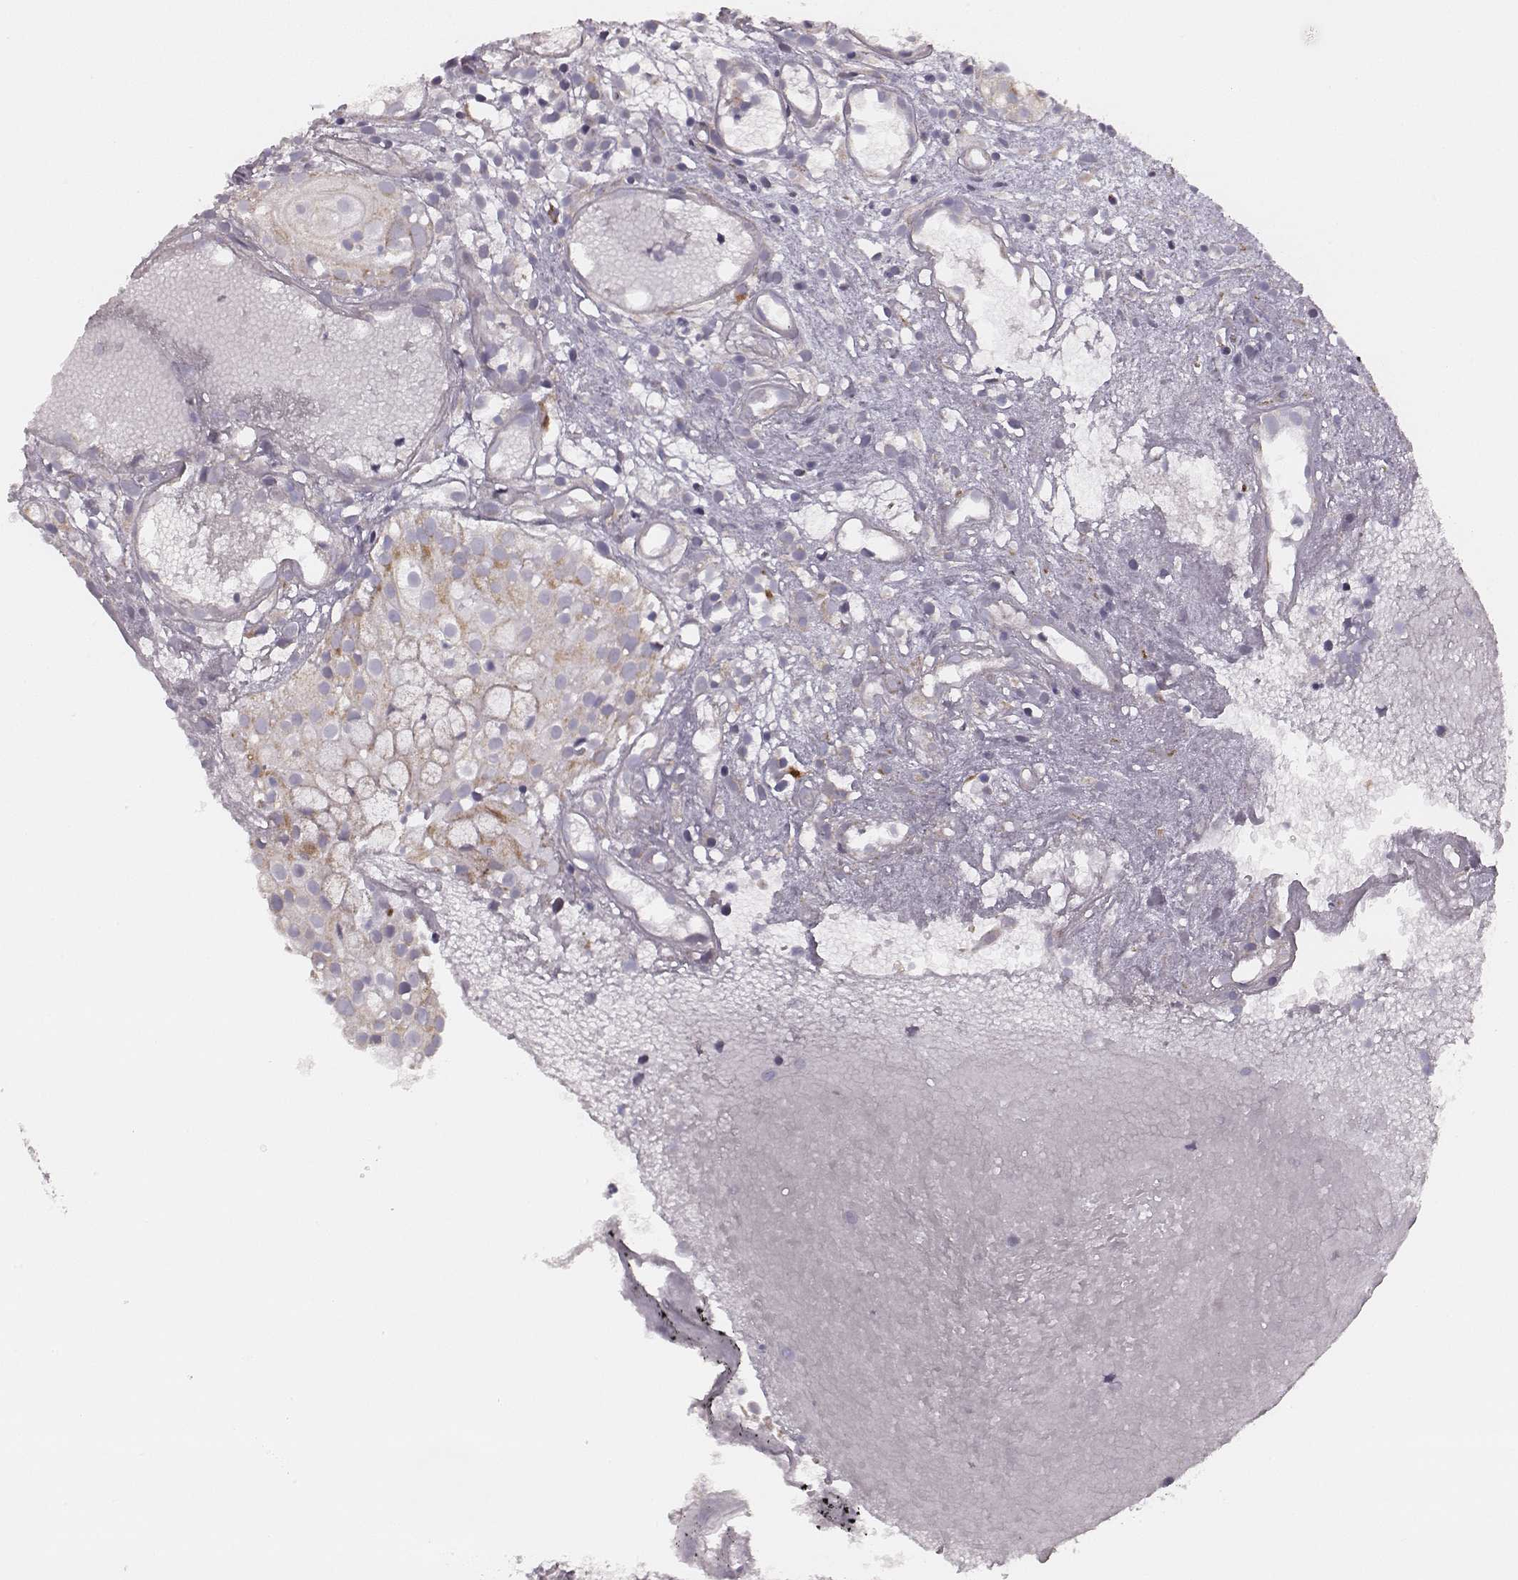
{"staining": {"intensity": "weak", "quantity": "<25%", "location": "cytoplasmic/membranous"}, "tissue": "prostate cancer", "cell_type": "Tumor cells", "image_type": "cancer", "snomed": [{"axis": "morphology", "description": "Adenocarcinoma, High grade"}, {"axis": "topography", "description": "Prostate"}], "caption": "Immunohistochemistry photomicrograph of neoplastic tissue: prostate cancer stained with DAB displays no significant protein positivity in tumor cells.", "gene": "UBL4B", "patient": {"sex": "male", "age": 79}}